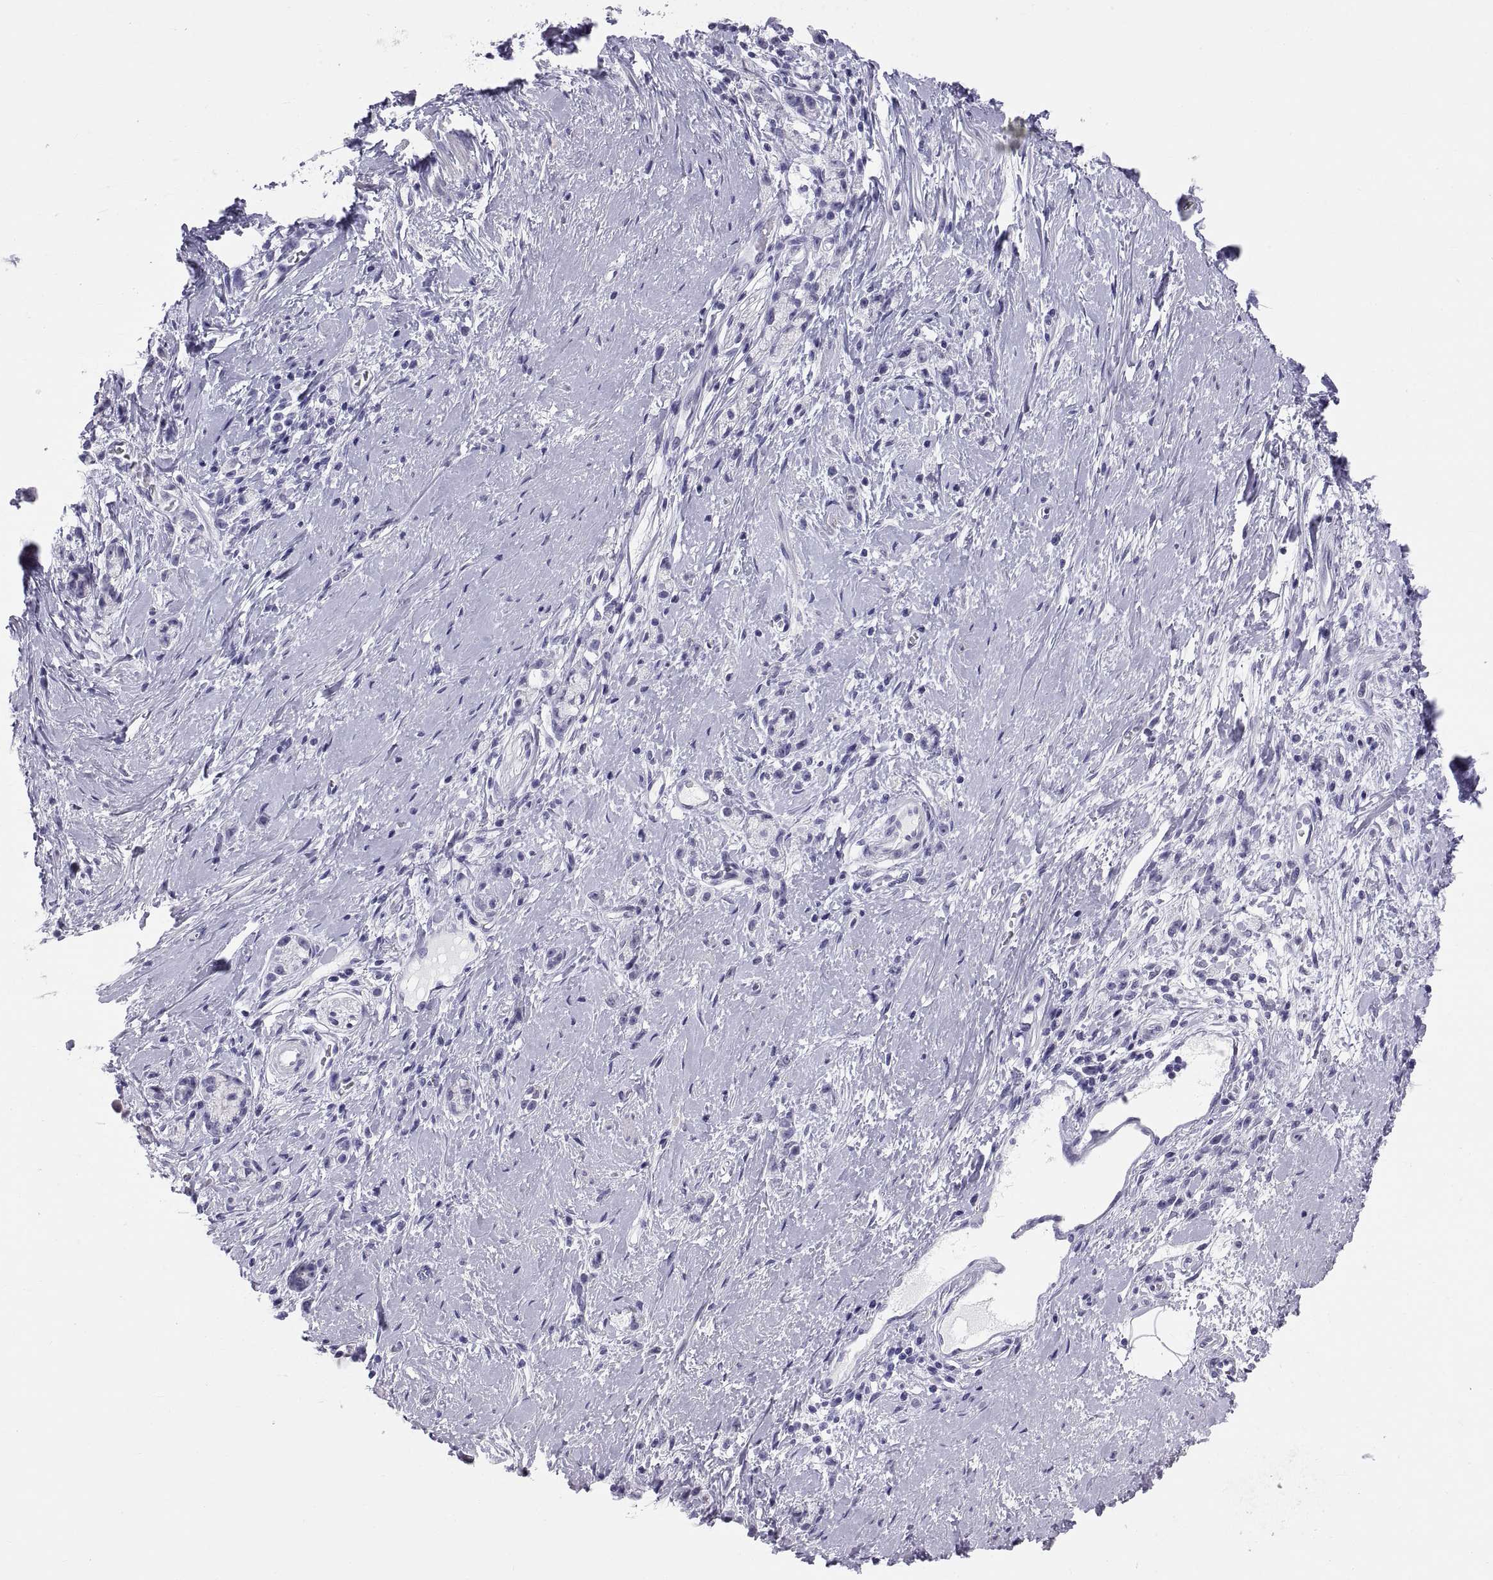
{"staining": {"intensity": "negative", "quantity": "none", "location": "none"}, "tissue": "stomach cancer", "cell_type": "Tumor cells", "image_type": "cancer", "snomed": [{"axis": "morphology", "description": "Adenocarcinoma, NOS"}, {"axis": "topography", "description": "Stomach"}], "caption": "A high-resolution histopathology image shows IHC staining of stomach cancer, which demonstrates no significant staining in tumor cells.", "gene": "FAM170A", "patient": {"sex": "male", "age": 58}}